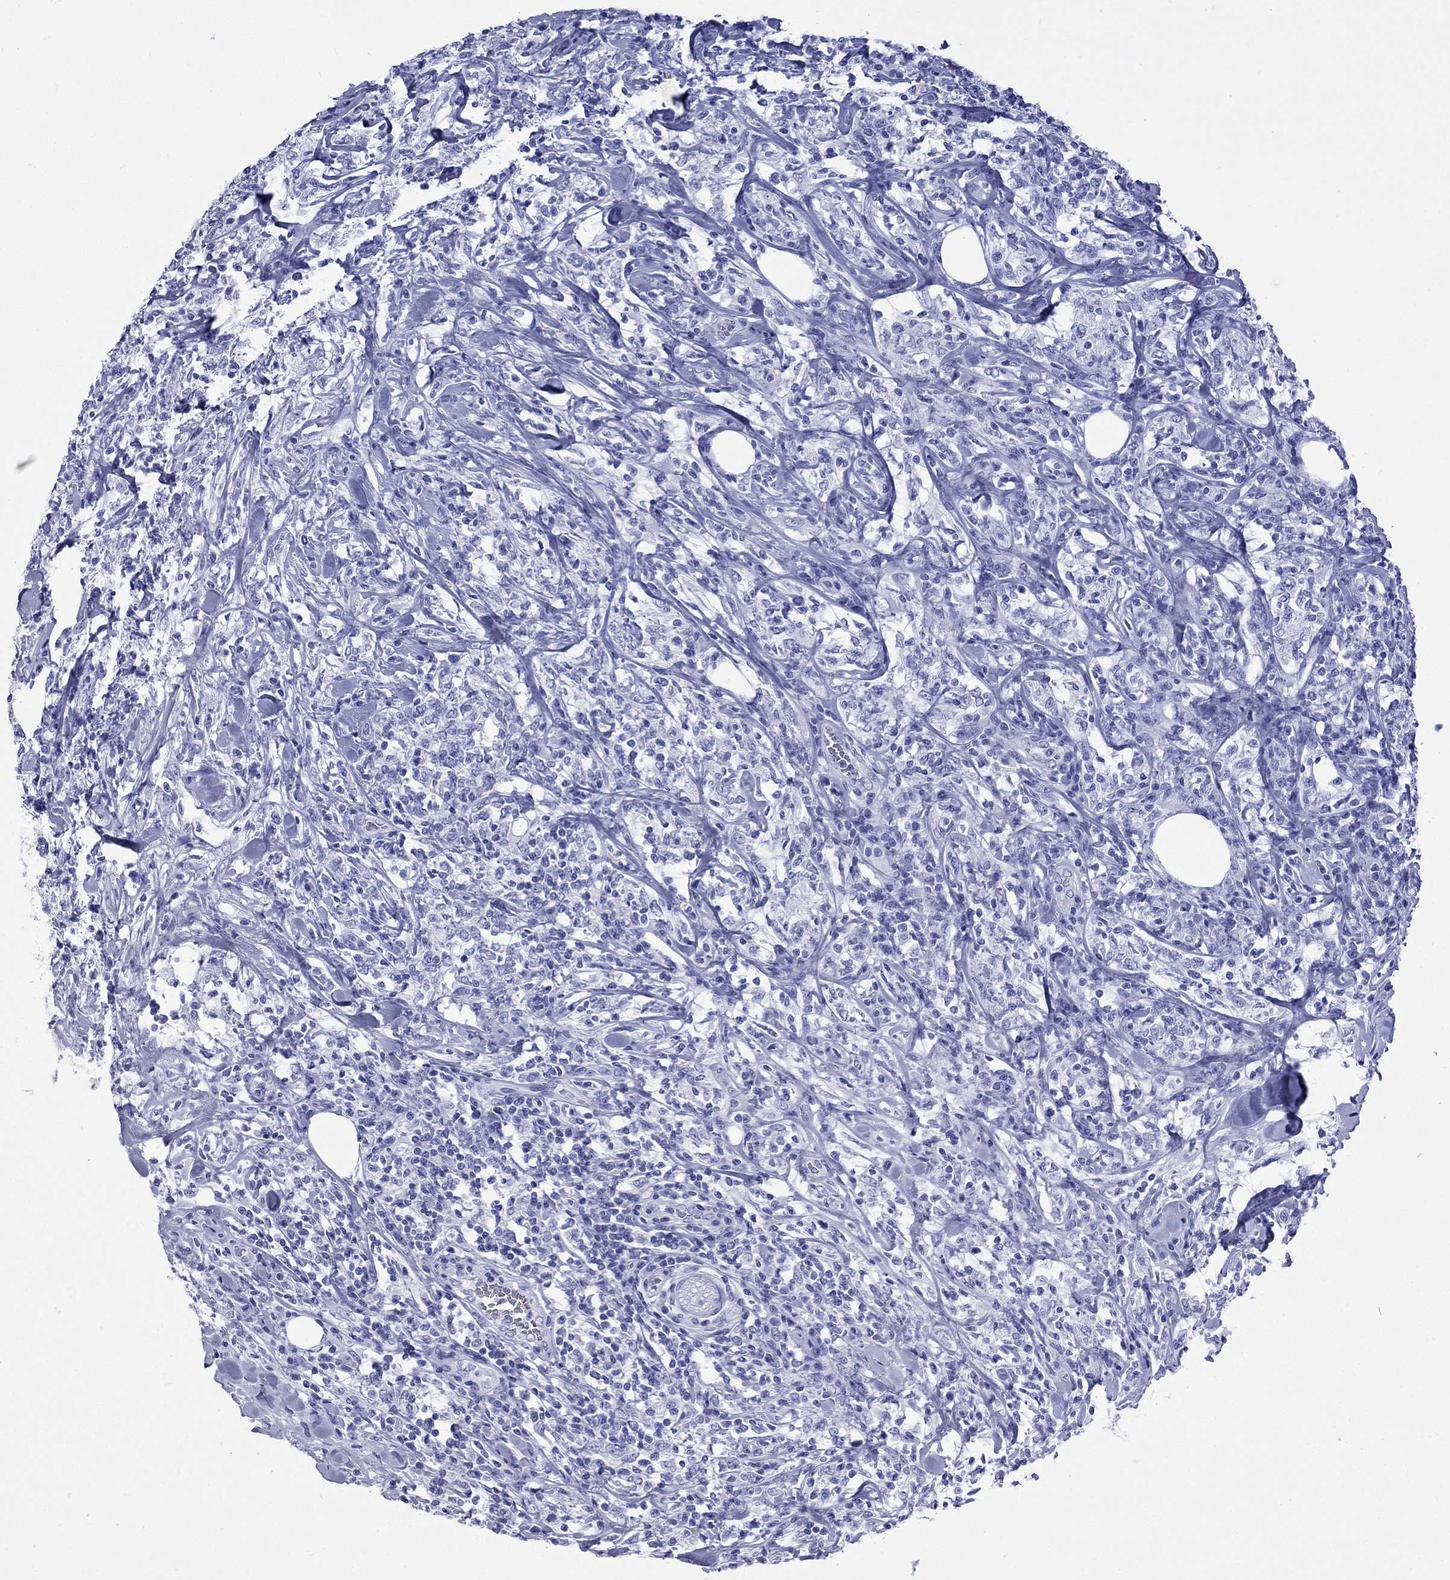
{"staining": {"intensity": "negative", "quantity": "none", "location": "none"}, "tissue": "lymphoma", "cell_type": "Tumor cells", "image_type": "cancer", "snomed": [{"axis": "morphology", "description": "Malignant lymphoma, non-Hodgkin's type, High grade"}, {"axis": "topography", "description": "Lymph node"}], "caption": "The IHC histopathology image has no significant expression in tumor cells of malignant lymphoma, non-Hodgkin's type (high-grade) tissue. (DAB IHC visualized using brightfield microscopy, high magnification).", "gene": "GJA8", "patient": {"sex": "female", "age": 84}}